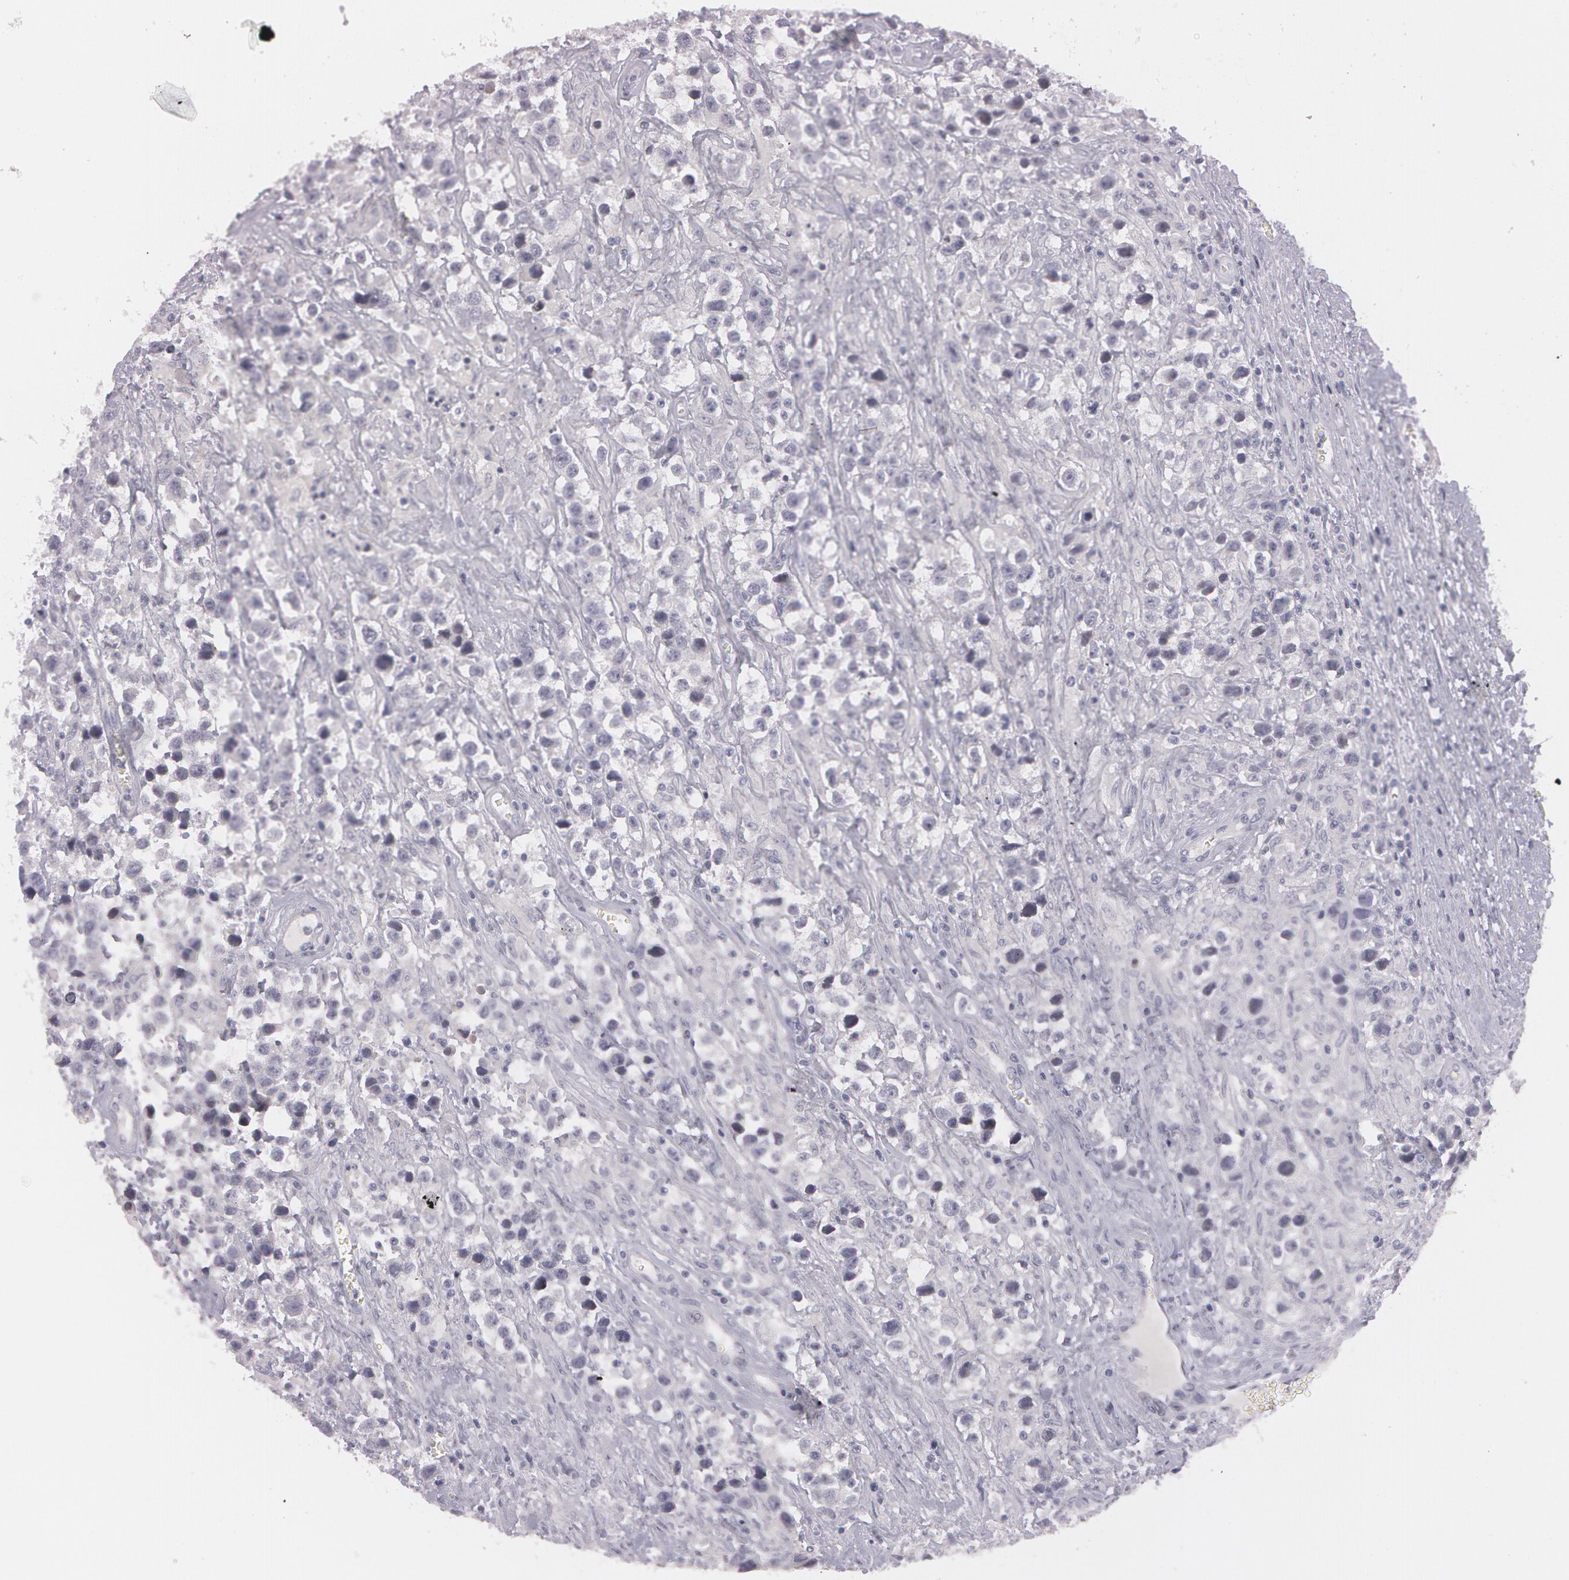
{"staining": {"intensity": "negative", "quantity": "none", "location": "none"}, "tissue": "testis cancer", "cell_type": "Tumor cells", "image_type": "cancer", "snomed": [{"axis": "morphology", "description": "Seminoma, NOS"}, {"axis": "topography", "description": "Testis"}], "caption": "An image of human testis seminoma is negative for staining in tumor cells.", "gene": "IL1RN", "patient": {"sex": "male", "age": 43}}